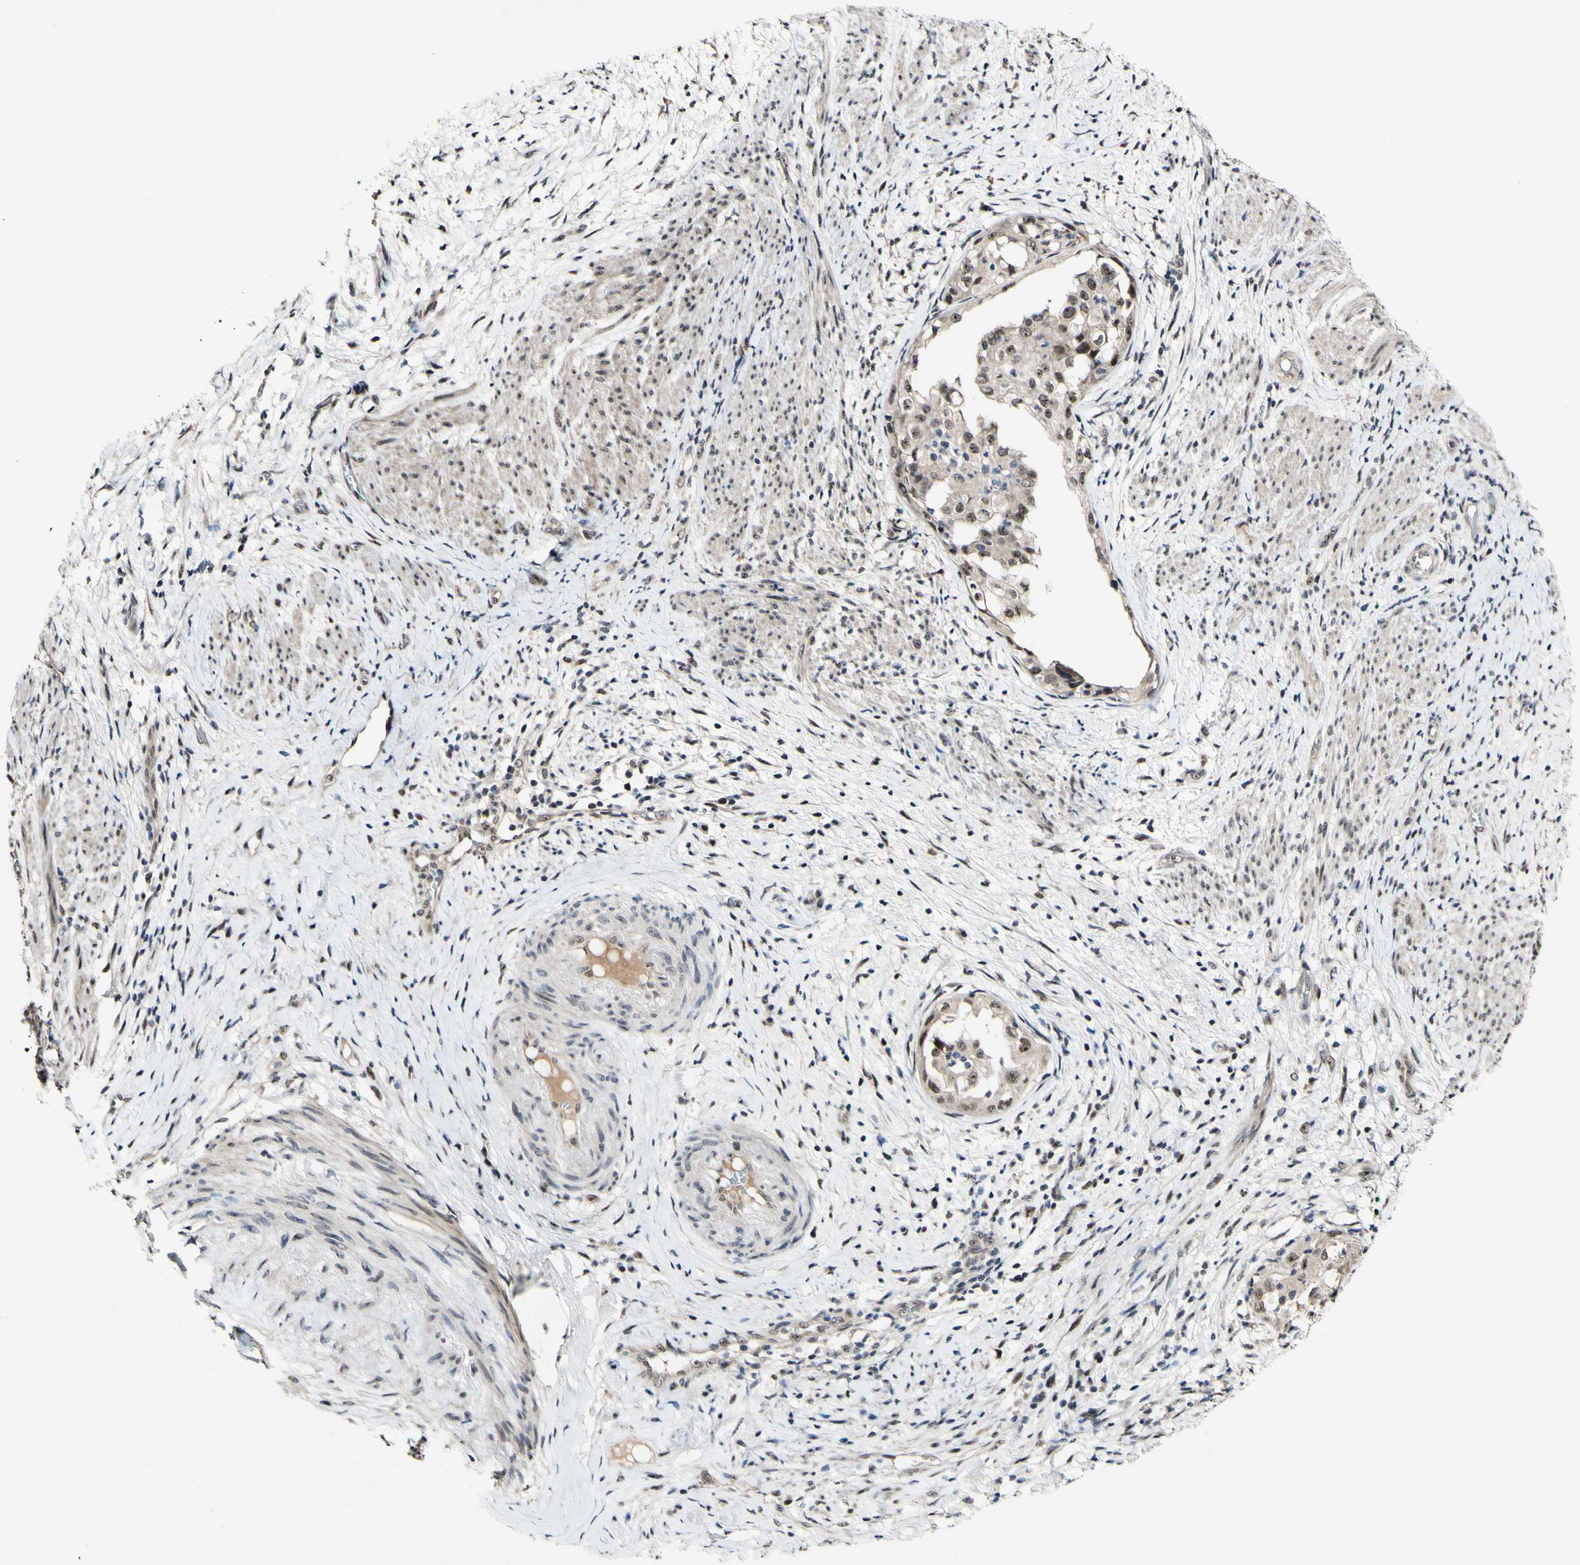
{"staining": {"intensity": "moderate", "quantity": ">75%", "location": "nuclear"}, "tissue": "endometrial cancer", "cell_type": "Tumor cells", "image_type": "cancer", "snomed": [{"axis": "morphology", "description": "Adenocarcinoma, NOS"}, {"axis": "topography", "description": "Endometrium"}], "caption": "There is medium levels of moderate nuclear expression in tumor cells of adenocarcinoma (endometrial), as demonstrated by immunohistochemical staining (brown color).", "gene": "POLR2F", "patient": {"sex": "female", "age": 85}}